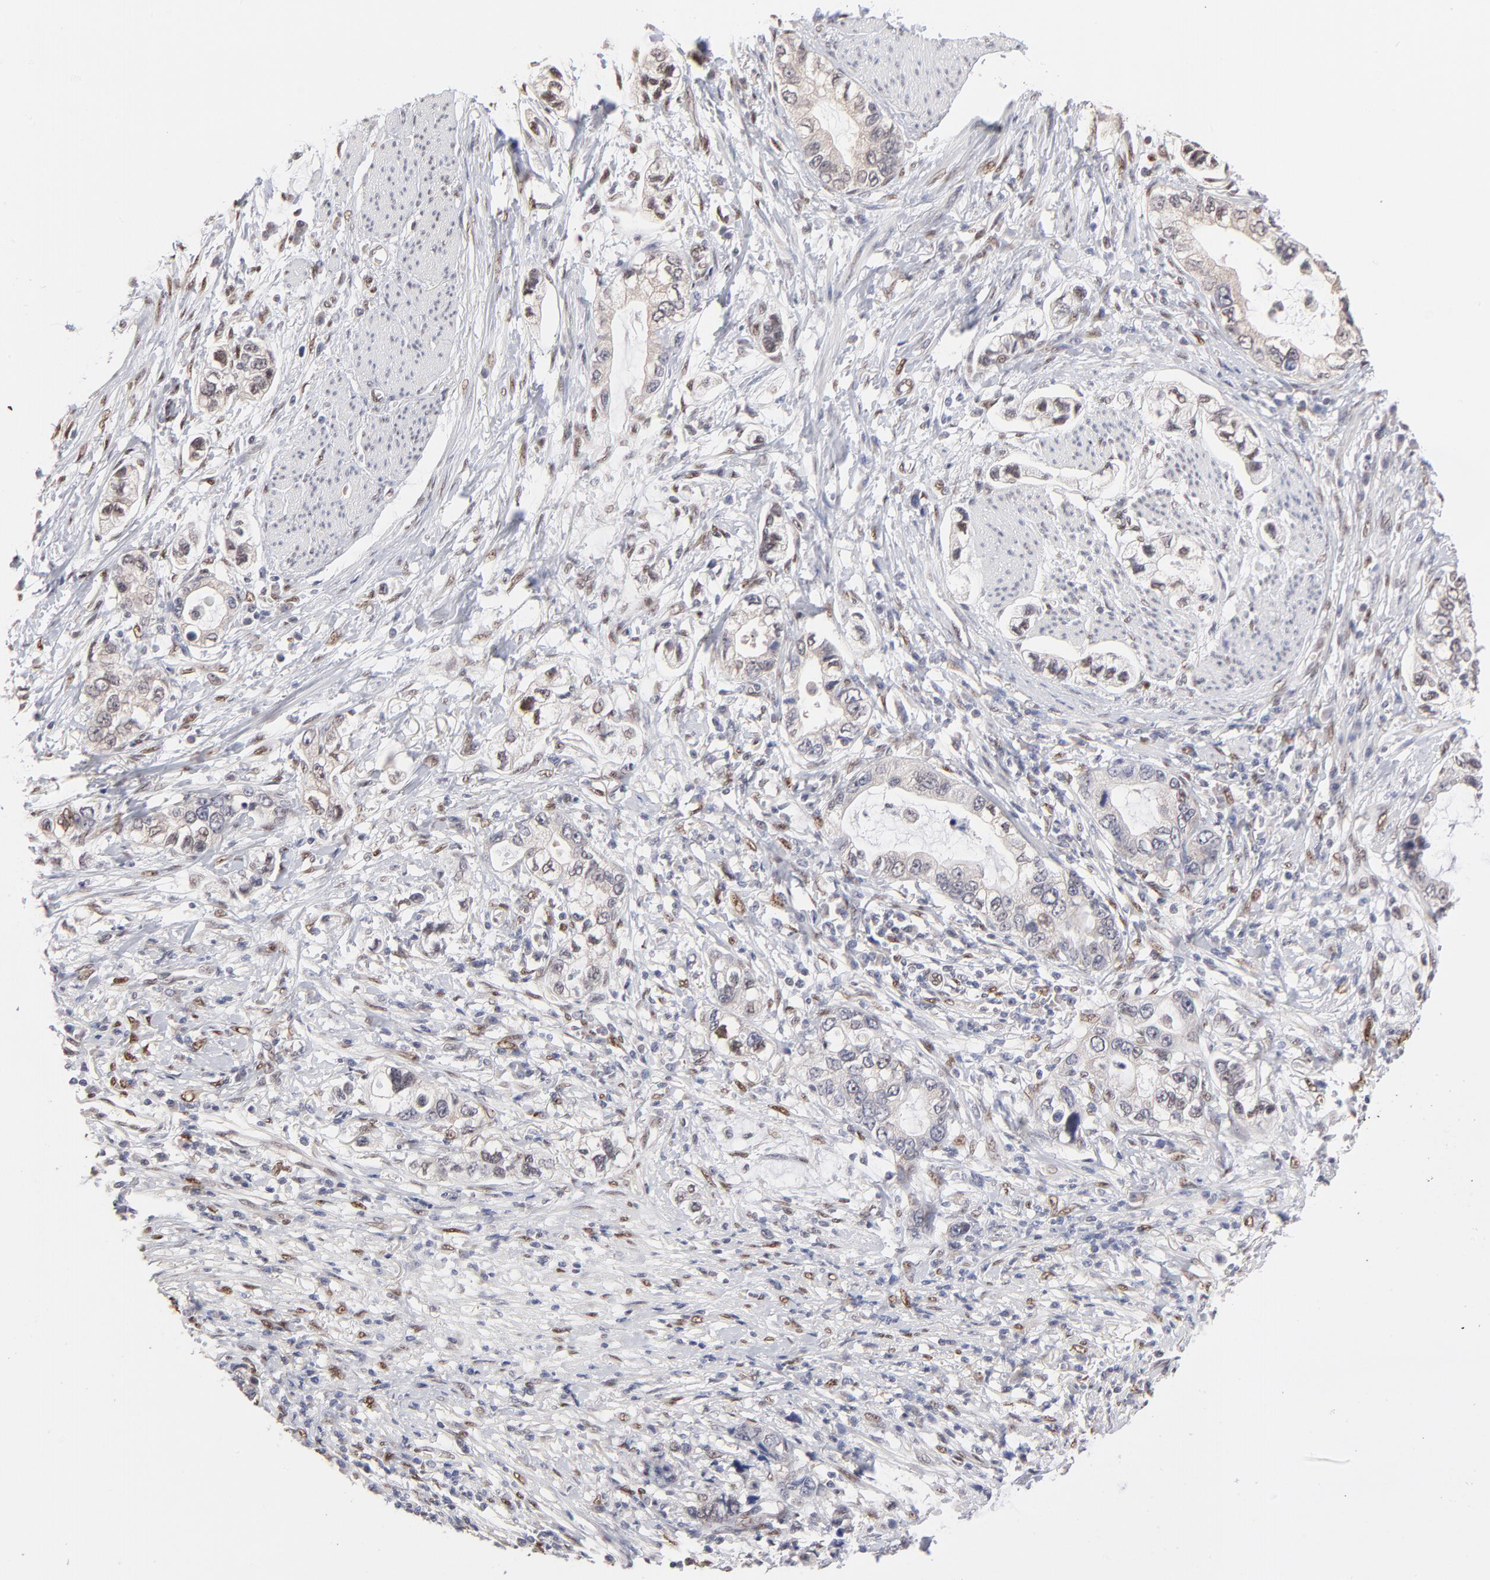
{"staining": {"intensity": "moderate", "quantity": "<25%", "location": "nuclear"}, "tissue": "stomach cancer", "cell_type": "Tumor cells", "image_type": "cancer", "snomed": [{"axis": "morphology", "description": "Adenocarcinoma, NOS"}, {"axis": "topography", "description": "Stomach, lower"}], "caption": "High-power microscopy captured an immunohistochemistry image of stomach cancer, revealing moderate nuclear expression in approximately <25% of tumor cells.", "gene": "STAT3", "patient": {"sex": "female", "age": 93}}